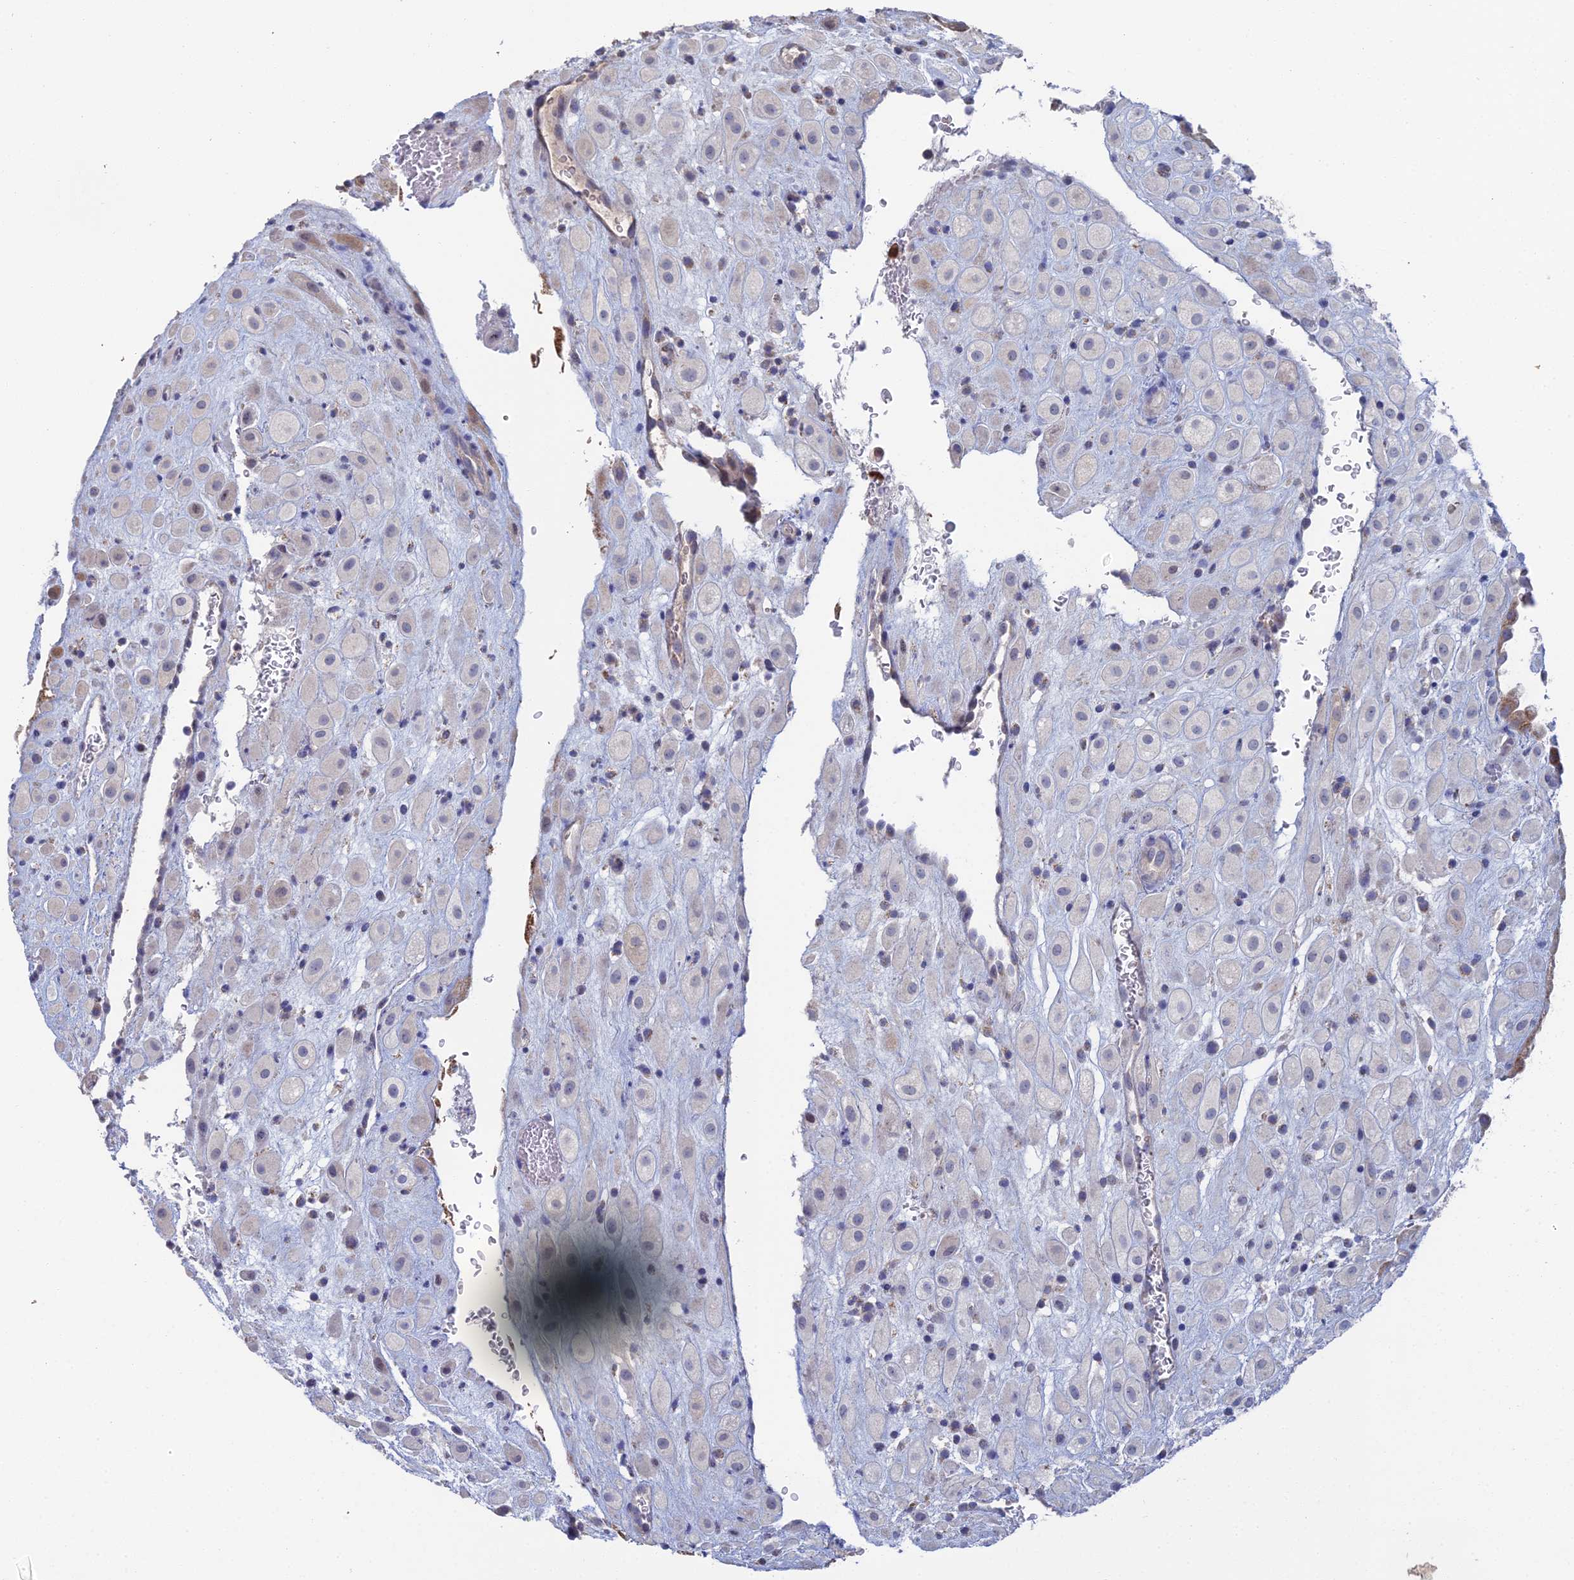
{"staining": {"intensity": "negative", "quantity": "none", "location": "none"}, "tissue": "placenta", "cell_type": "Decidual cells", "image_type": "normal", "snomed": [{"axis": "morphology", "description": "Normal tissue, NOS"}, {"axis": "topography", "description": "Placenta"}], "caption": "Placenta stained for a protein using immunohistochemistry (IHC) shows no positivity decidual cells.", "gene": "ARL16", "patient": {"sex": "female", "age": 35}}